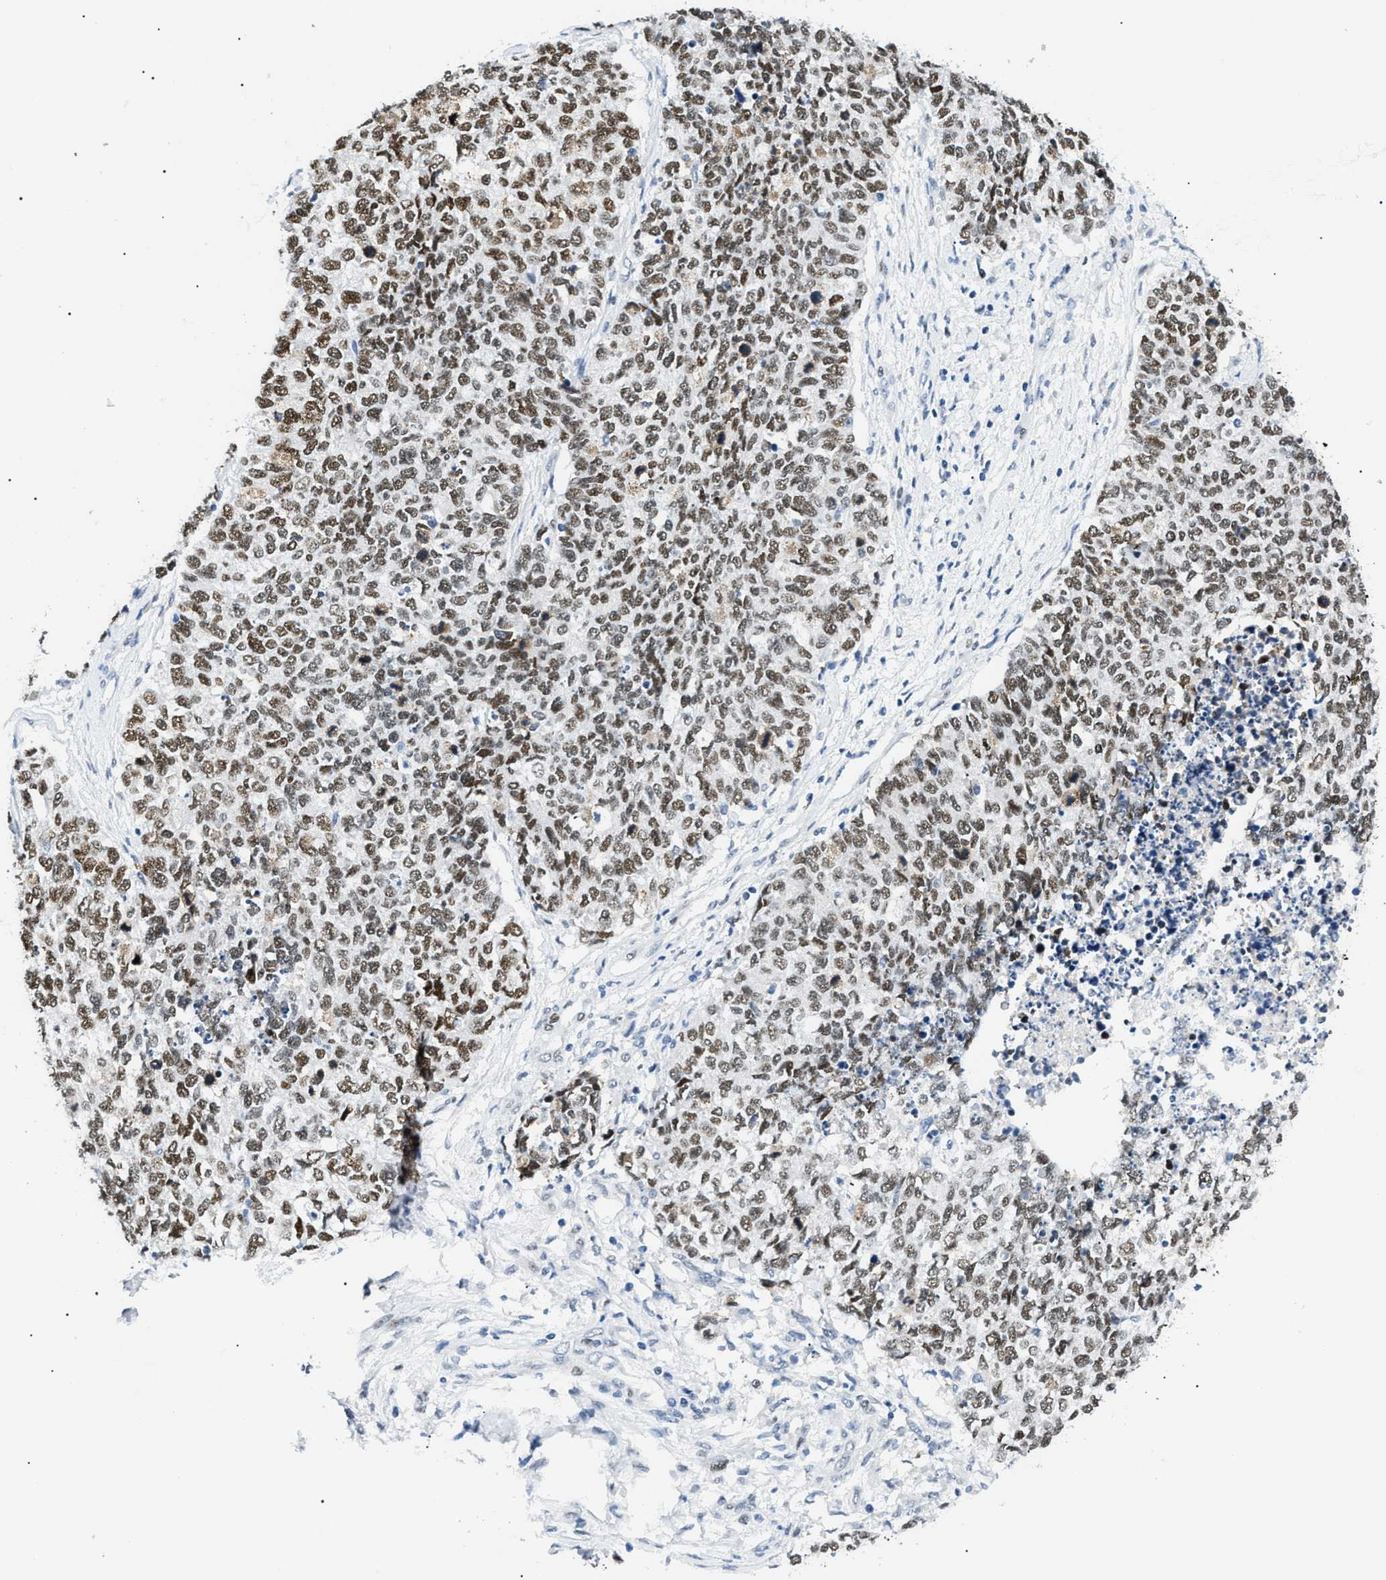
{"staining": {"intensity": "moderate", "quantity": ">75%", "location": "nuclear"}, "tissue": "cervical cancer", "cell_type": "Tumor cells", "image_type": "cancer", "snomed": [{"axis": "morphology", "description": "Squamous cell carcinoma, NOS"}, {"axis": "topography", "description": "Cervix"}], "caption": "Cervical cancer (squamous cell carcinoma) stained with a protein marker reveals moderate staining in tumor cells.", "gene": "SMARCC1", "patient": {"sex": "female", "age": 63}}